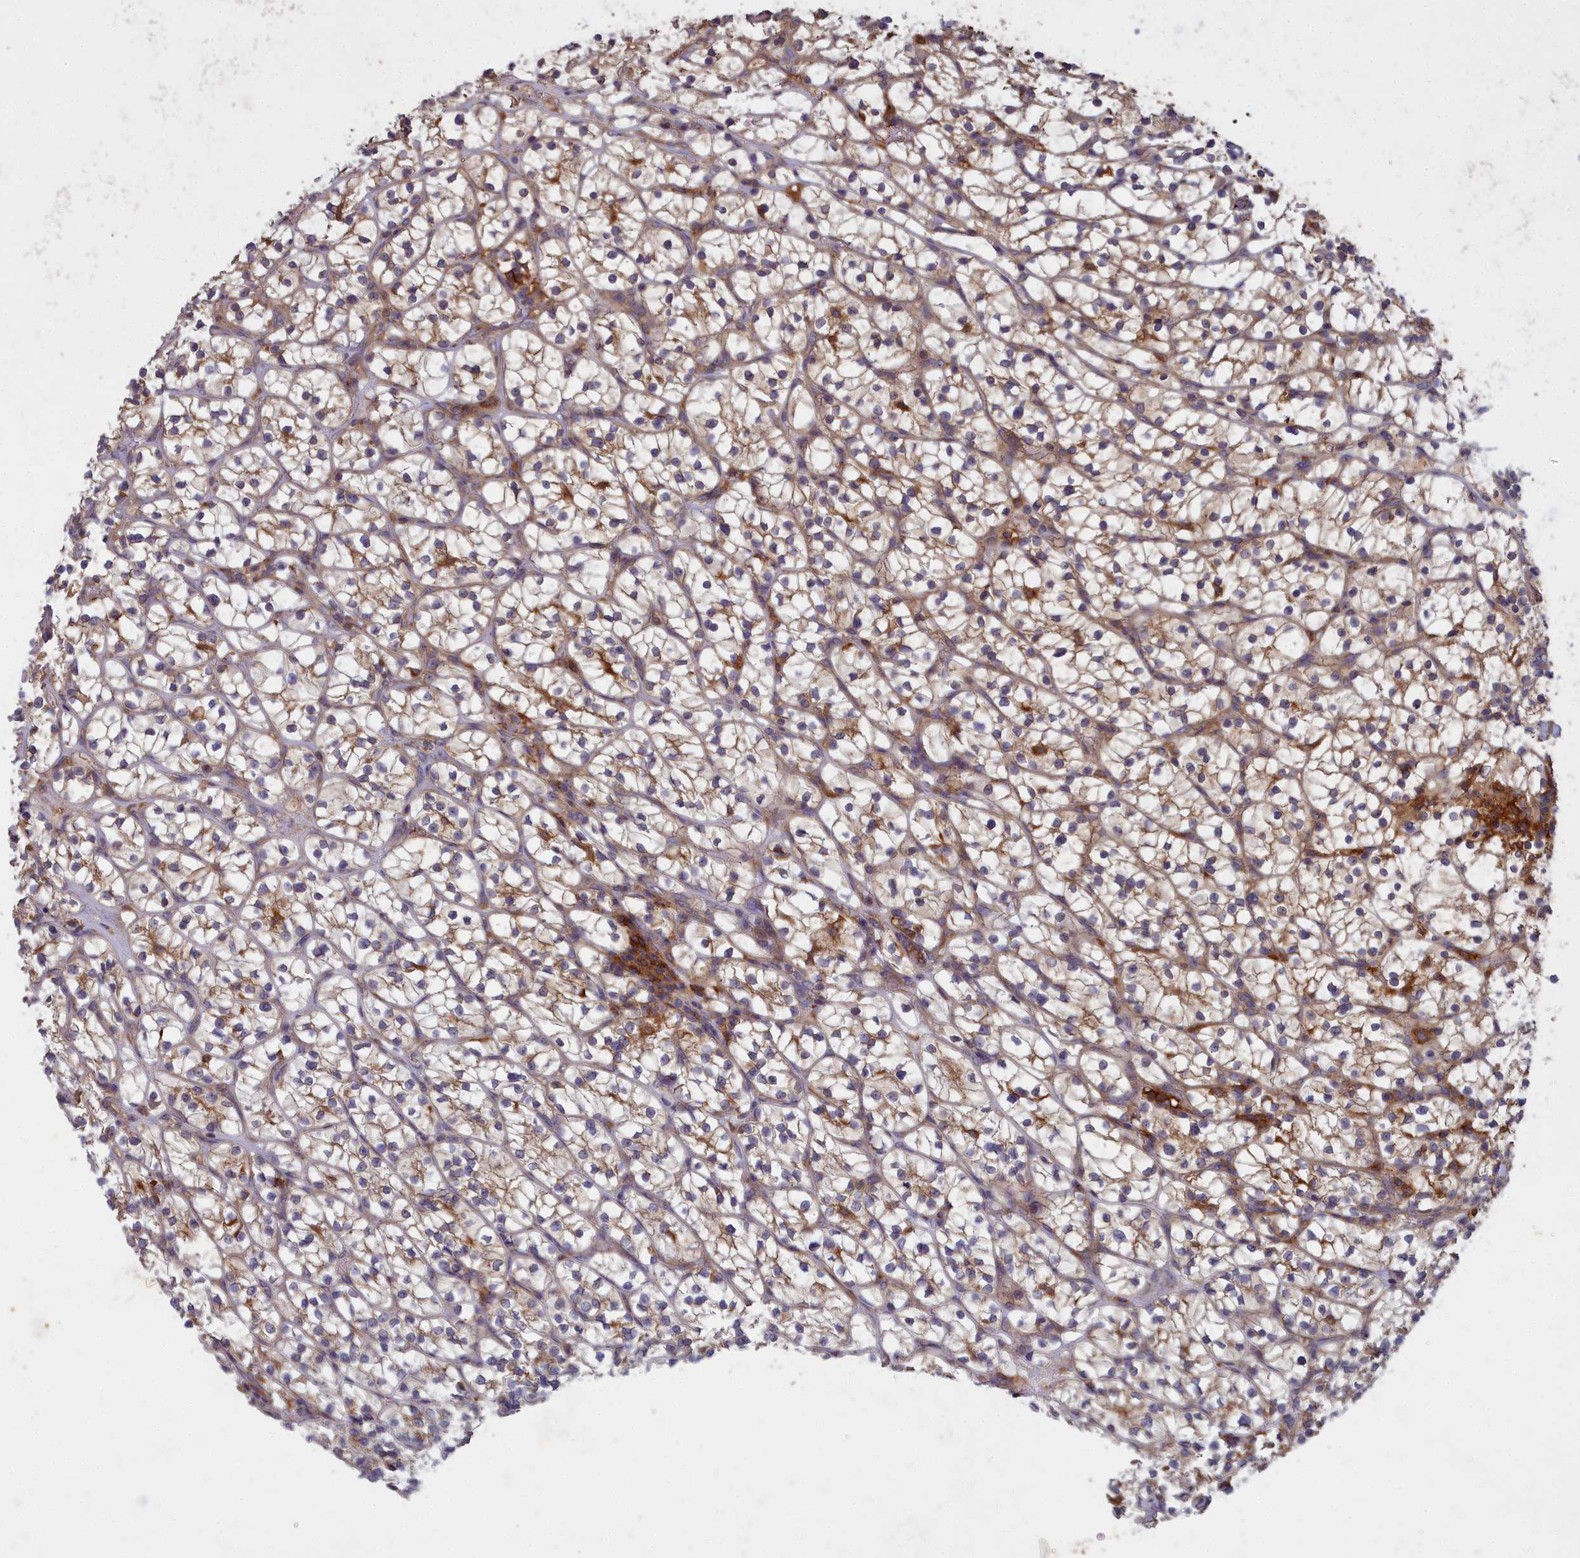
{"staining": {"intensity": "moderate", "quantity": "25%-75%", "location": "cytoplasmic/membranous"}, "tissue": "renal cancer", "cell_type": "Tumor cells", "image_type": "cancer", "snomed": [{"axis": "morphology", "description": "Adenocarcinoma, NOS"}, {"axis": "topography", "description": "Kidney"}], "caption": "This image displays renal cancer (adenocarcinoma) stained with immunohistochemistry (IHC) to label a protein in brown. The cytoplasmic/membranous of tumor cells show moderate positivity for the protein. Nuclei are counter-stained blue.", "gene": "CCDC167", "patient": {"sex": "female", "age": 64}}